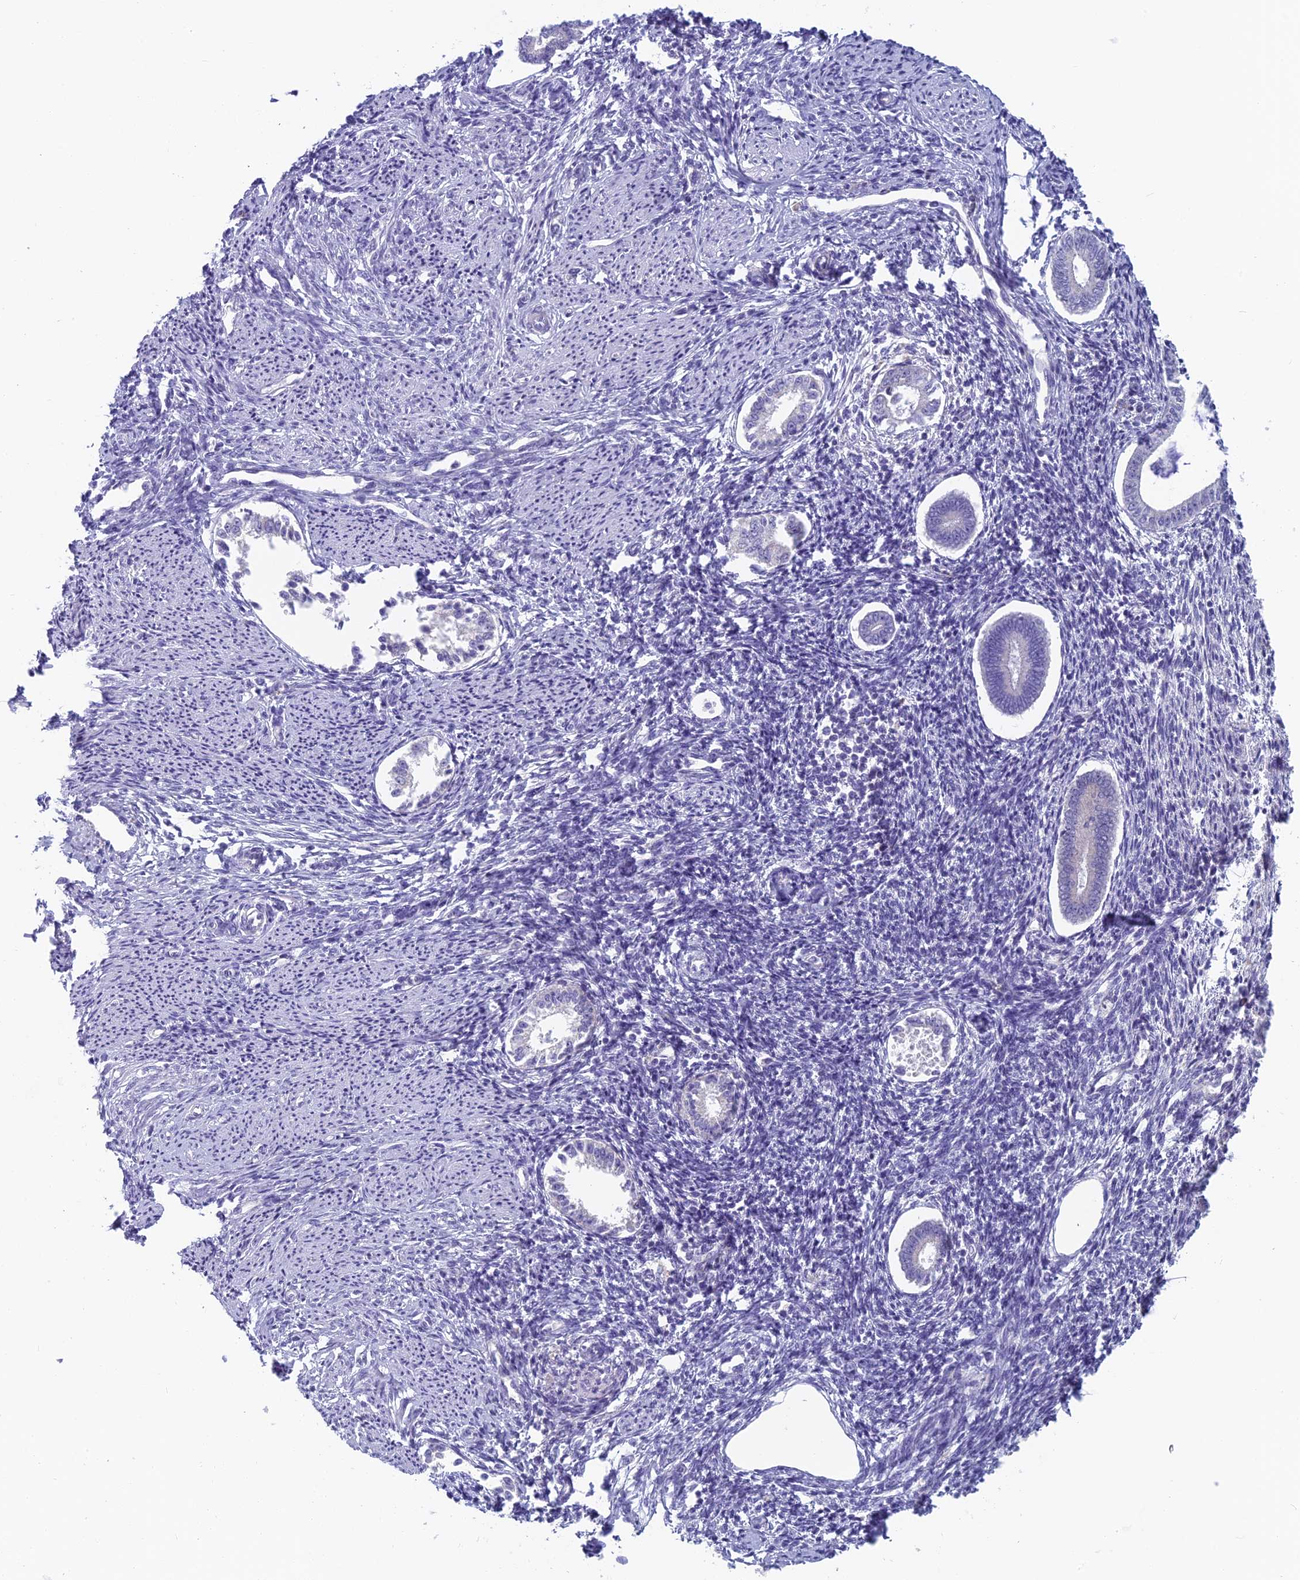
{"staining": {"intensity": "negative", "quantity": "none", "location": "none"}, "tissue": "endometrium", "cell_type": "Cells in endometrial stroma", "image_type": "normal", "snomed": [{"axis": "morphology", "description": "Normal tissue, NOS"}, {"axis": "topography", "description": "Endometrium"}], "caption": "Micrograph shows no protein staining in cells in endometrial stroma of normal endometrium. (Stains: DAB (3,3'-diaminobenzidine) immunohistochemistry (IHC) with hematoxylin counter stain, Microscopy: brightfield microscopy at high magnification).", "gene": "MRI1", "patient": {"sex": "female", "age": 56}}